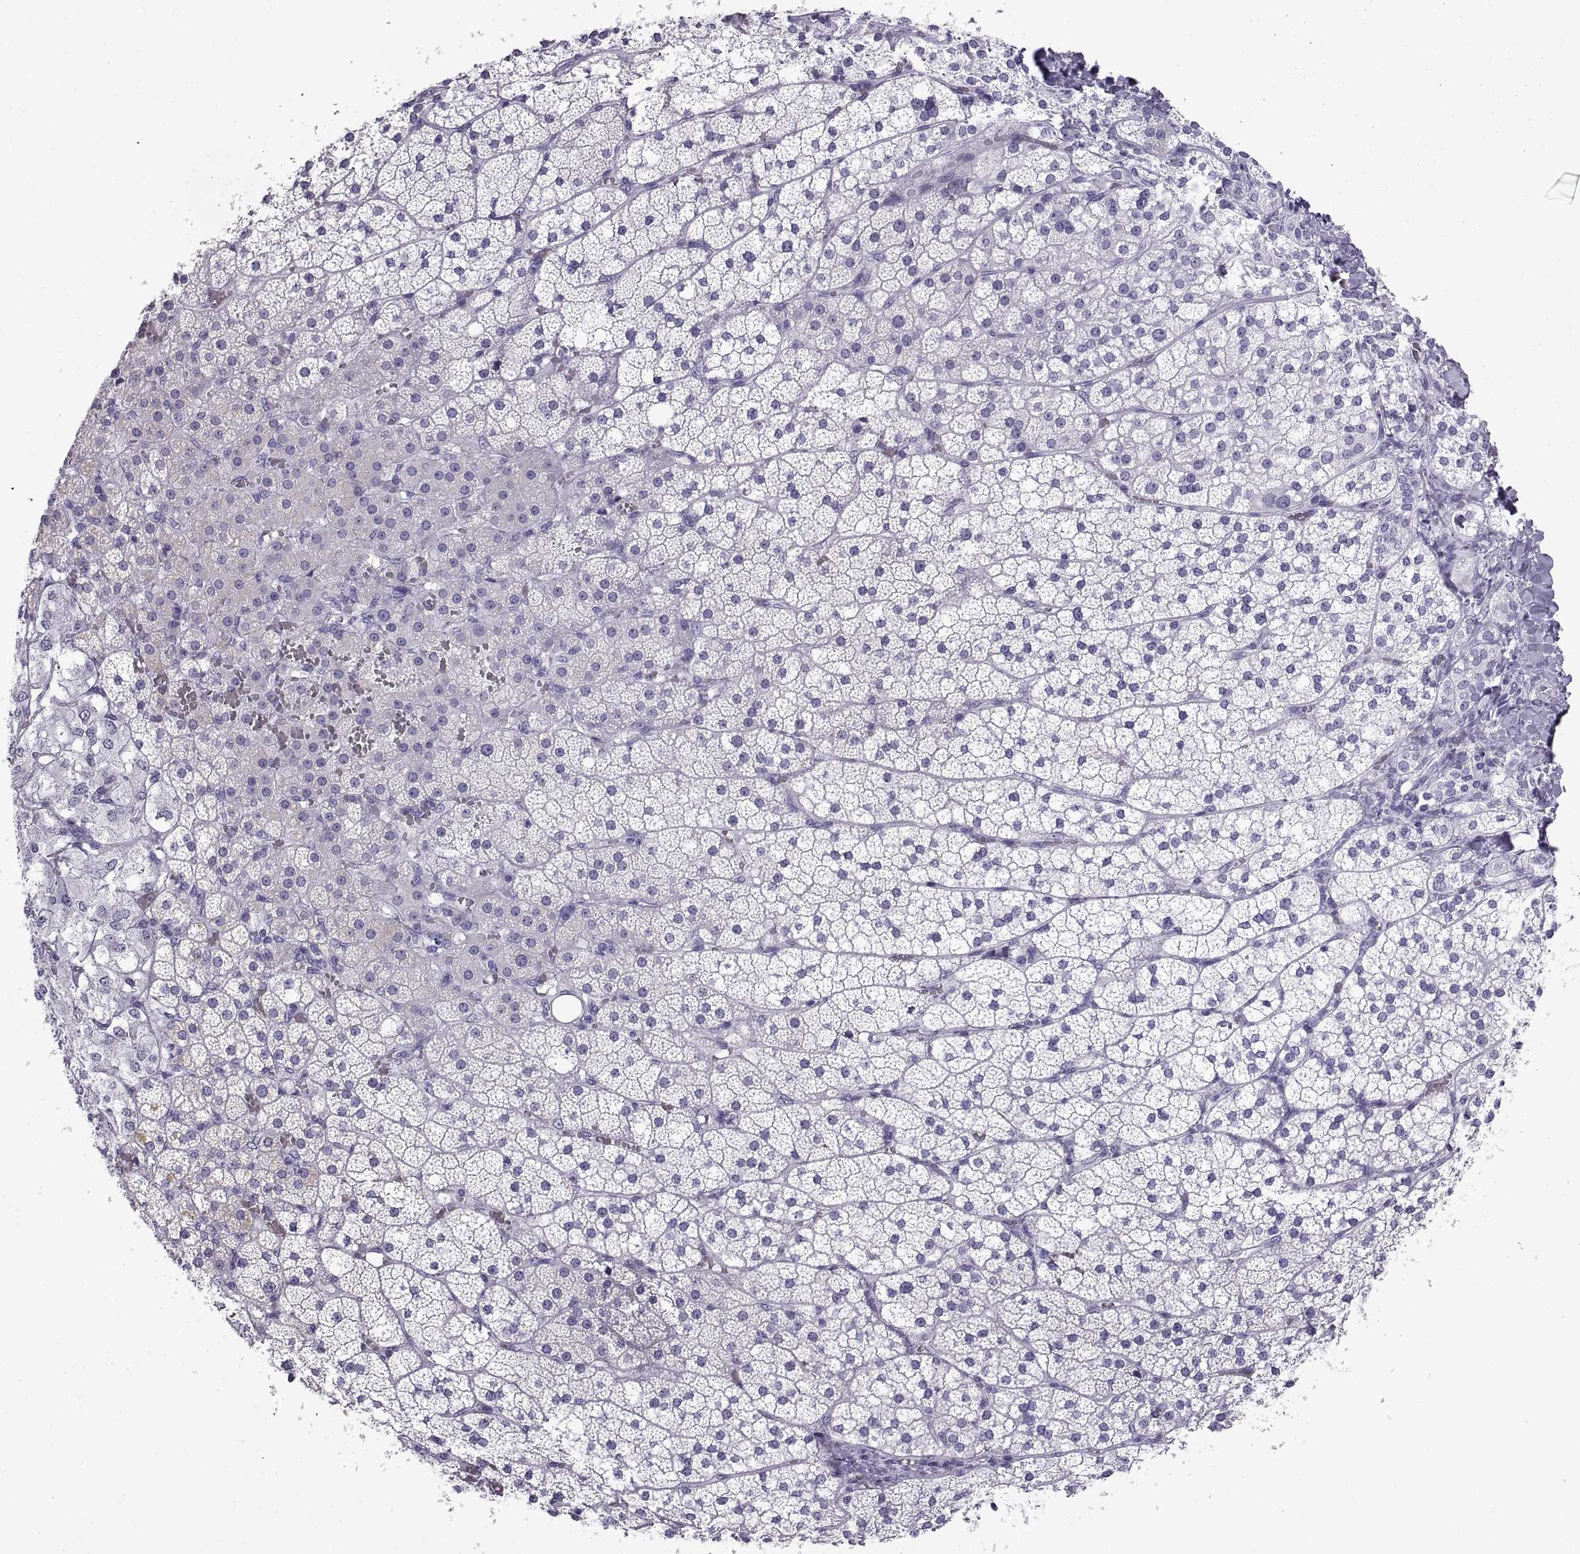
{"staining": {"intensity": "negative", "quantity": "none", "location": "none"}, "tissue": "adrenal gland", "cell_type": "Glandular cells", "image_type": "normal", "snomed": [{"axis": "morphology", "description": "Normal tissue, NOS"}, {"axis": "topography", "description": "Adrenal gland"}], "caption": "The image displays no significant expression in glandular cells of adrenal gland. (Stains: DAB immunohistochemistry with hematoxylin counter stain, Microscopy: brightfield microscopy at high magnification).", "gene": "RLBP1", "patient": {"sex": "male", "age": 53}}